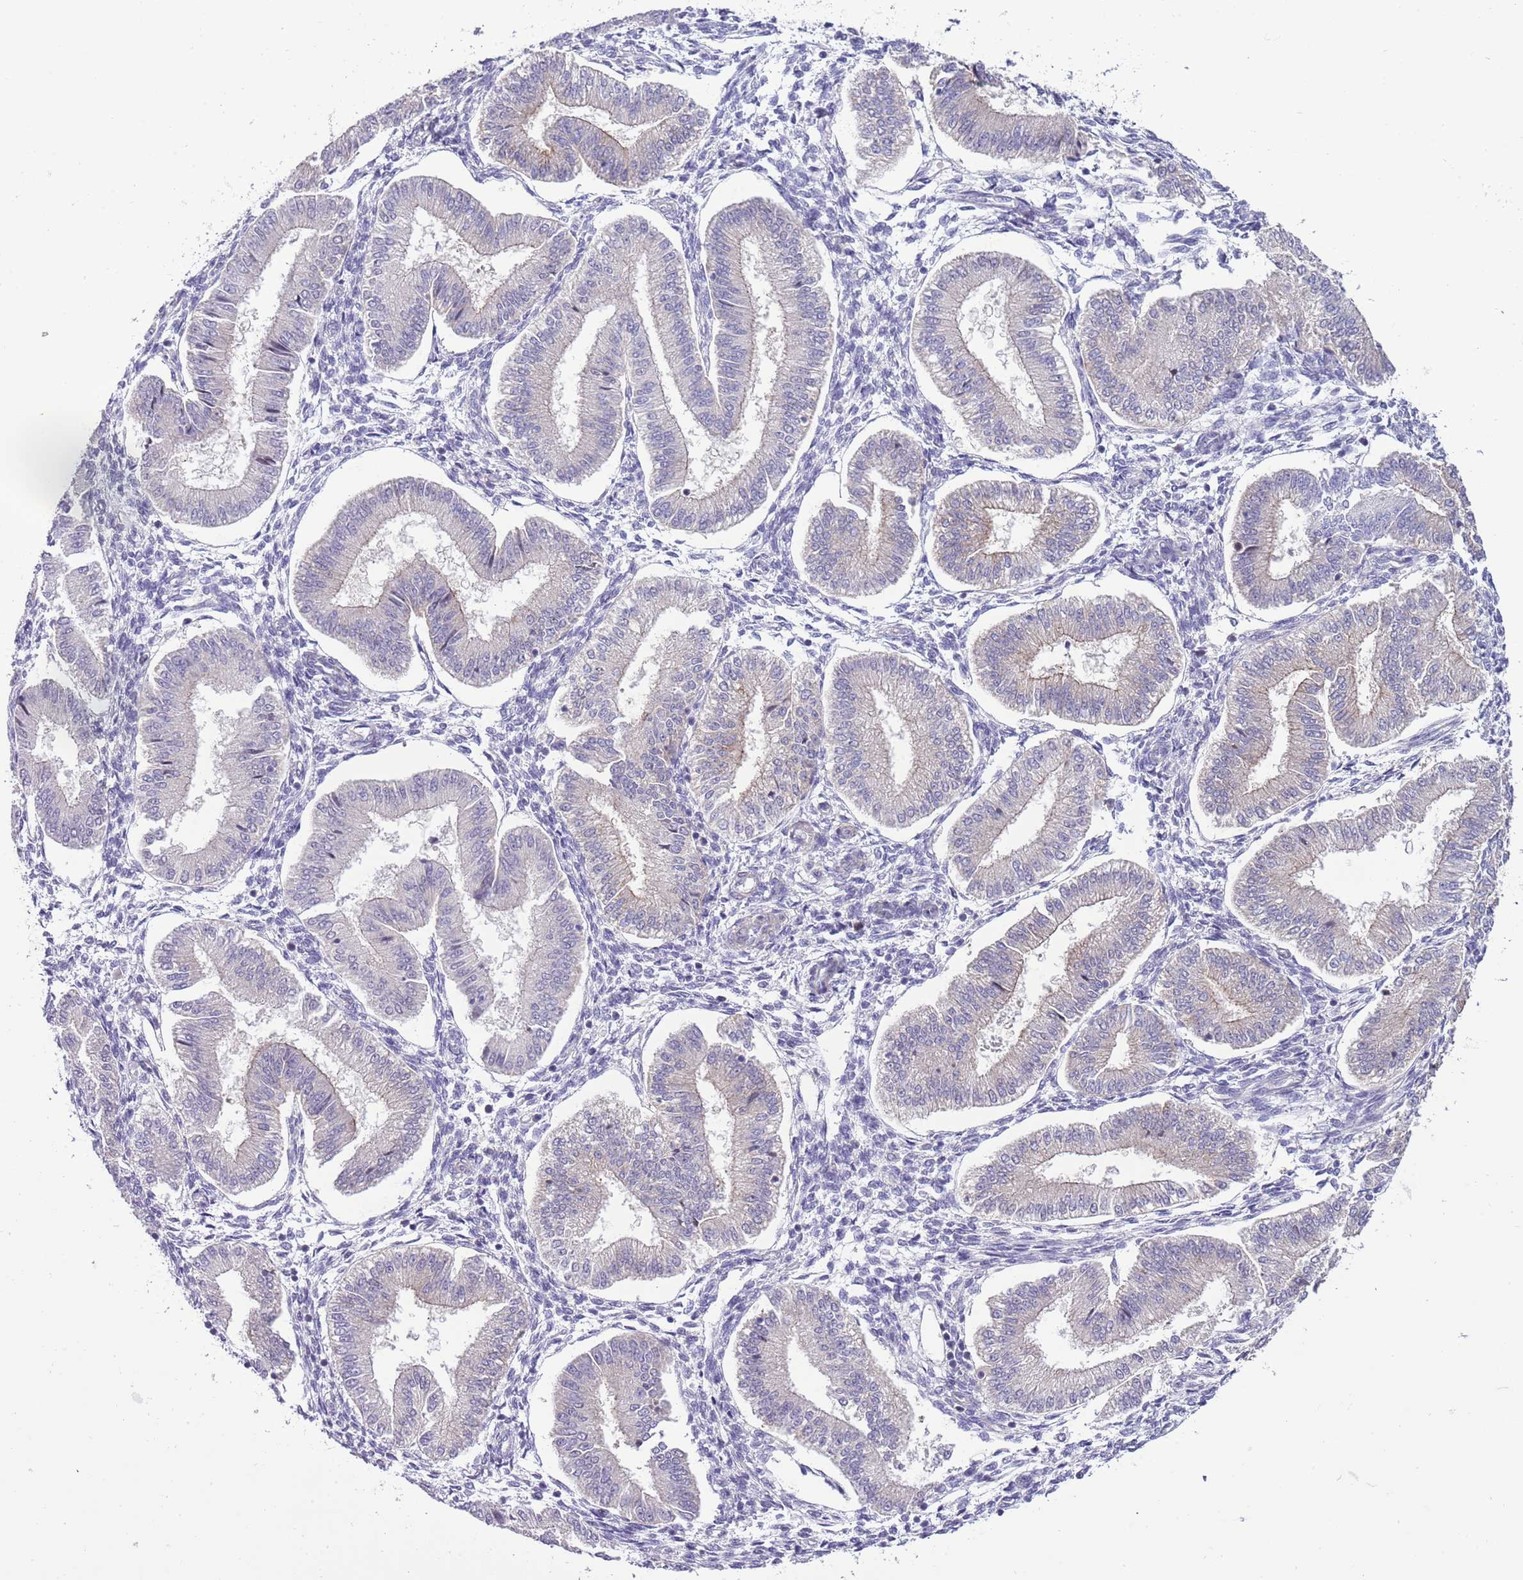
{"staining": {"intensity": "negative", "quantity": "none", "location": "none"}, "tissue": "endometrium", "cell_type": "Cells in endometrial stroma", "image_type": "normal", "snomed": [{"axis": "morphology", "description": "Normal tissue, NOS"}, {"axis": "topography", "description": "Endometrium"}], "caption": "Protein analysis of benign endometrium displays no significant expression in cells in endometrial stroma.", "gene": "FBRSL1", "patient": {"sex": "female", "age": 39}}